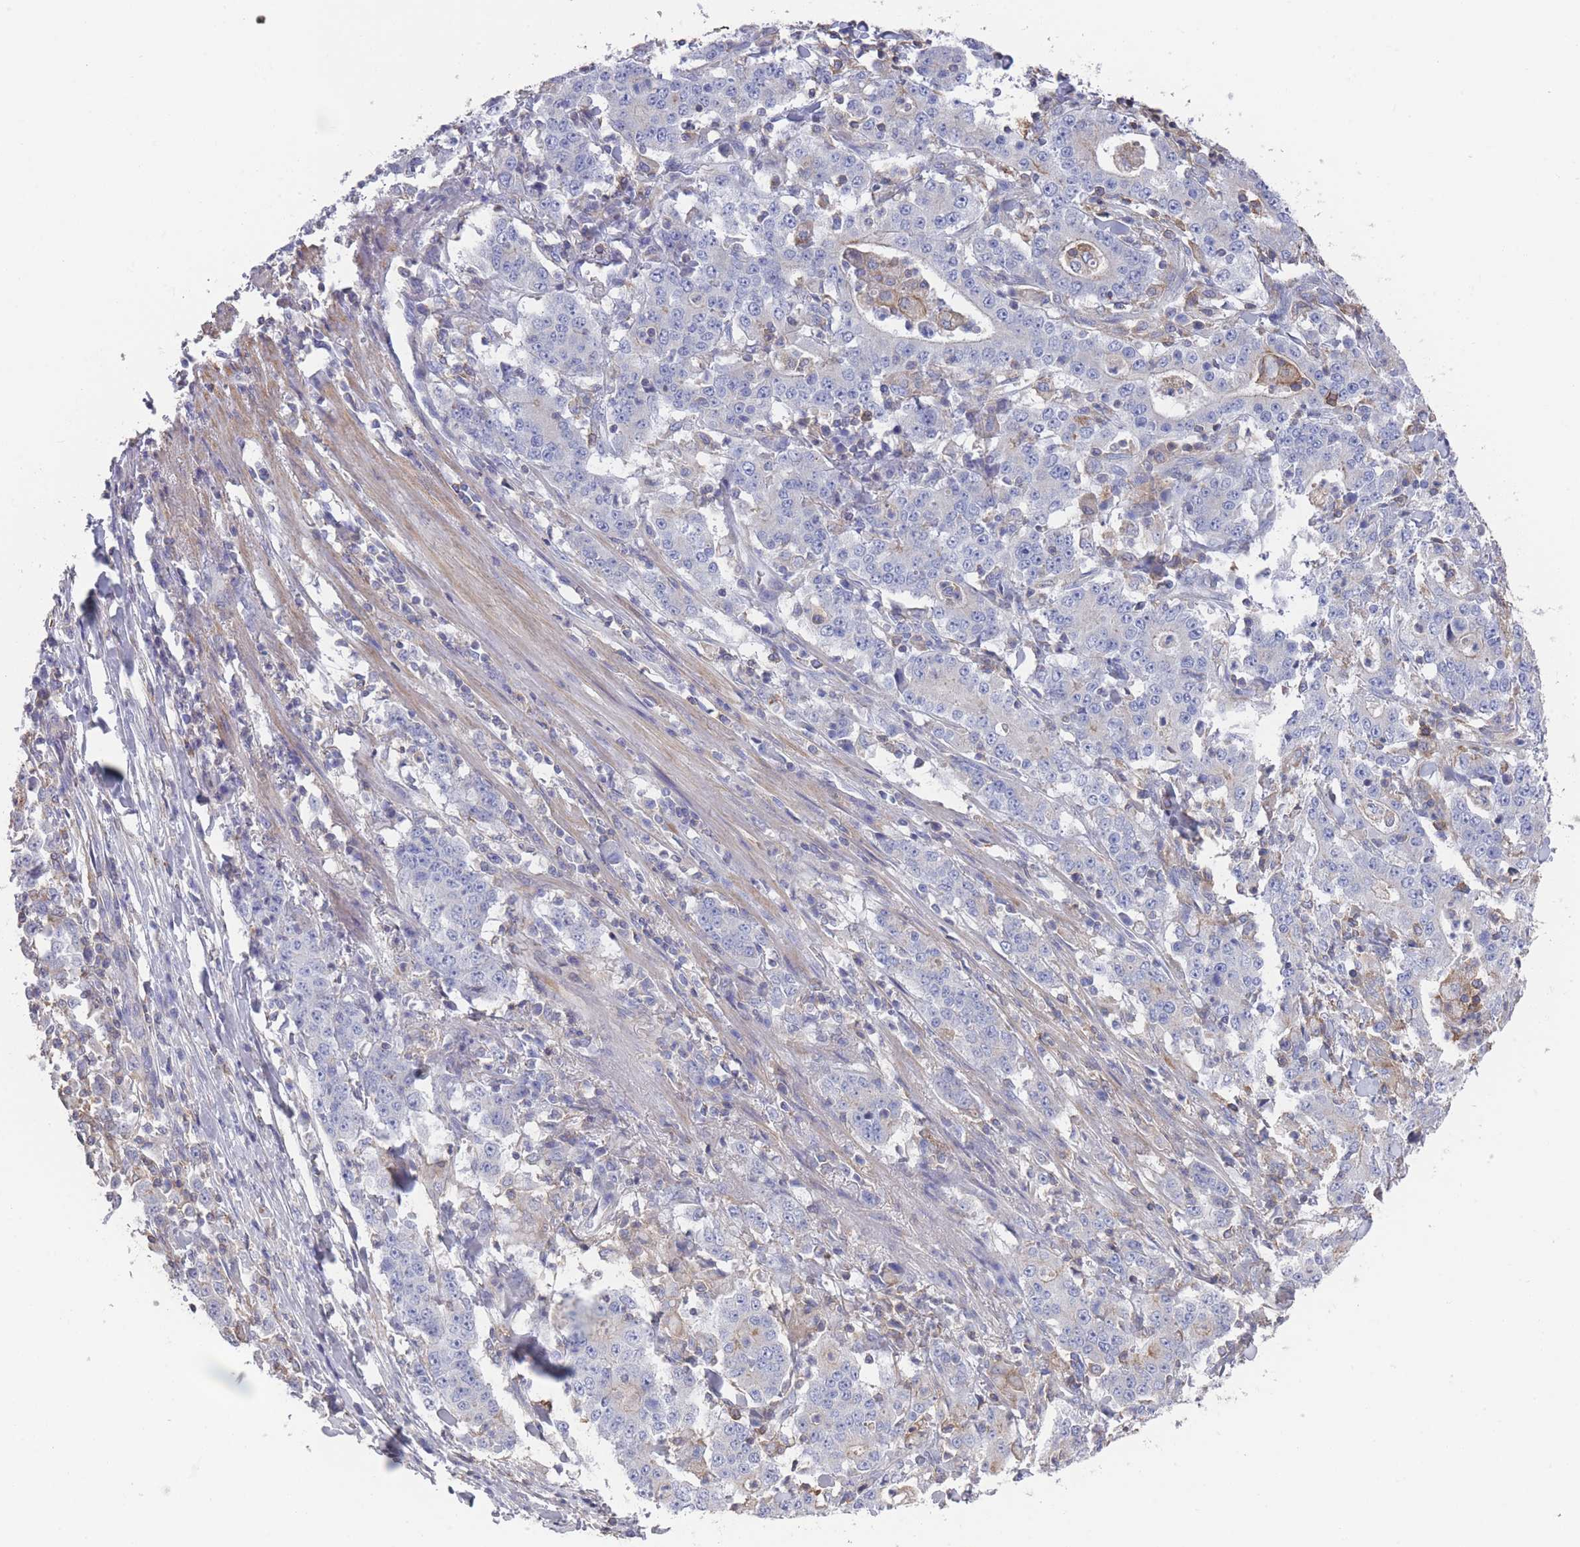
{"staining": {"intensity": "negative", "quantity": "none", "location": "none"}, "tissue": "stomach cancer", "cell_type": "Tumor cells", "image_type": "cancer", "snomed": [{"axis": "morphology", "description": "Normal tissue, NOS"}, {"axis": "morphology", "description": "Adenocarcinoma, NOS"}, {"axis": "topography", "description": "Stomach, upper"}, {"axis": "topography", "description": "Stomach"}], "caption": "Immunohistochemistry of human stomach adenocarcinoma demonstrates no expression in tumor cells.", "gene": "SCCPDH", "patient": {"sex": "male", "age": 59}}